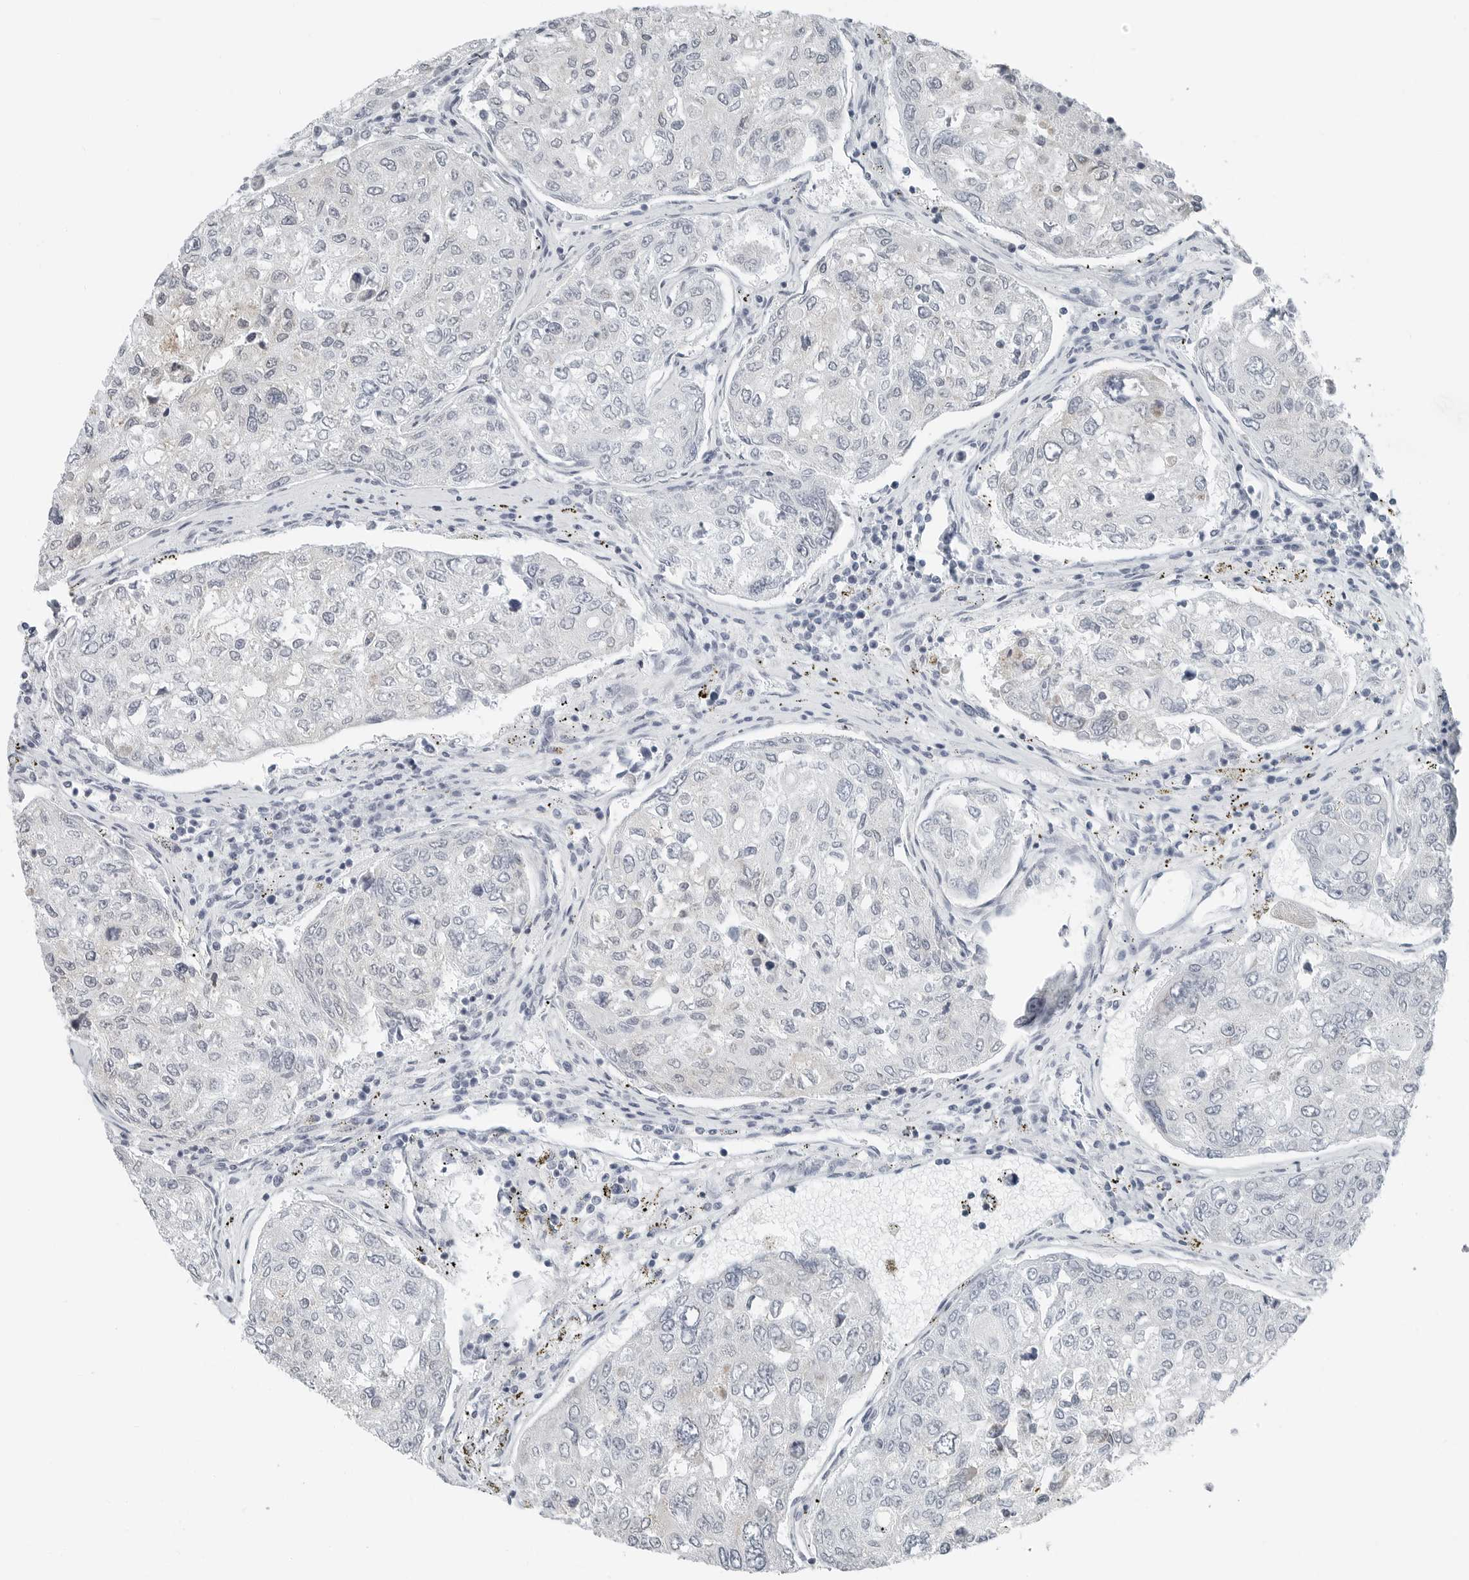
{"staining": {"intensity": "negative", "quantity": "none", "location": "none"}, "tissue": "urothelial cancer", "cell_type": "Tumor cells", "image_type": "cancer", "snomed": [{"axis": "morphology", "description": "Urothelial carcinoma, High grade"}, {"axis": "topography", "description": "Lymph node"}, {"axis": "topography", "description": "Urinary bladder"}], "caption": "This is a micrograph of IHC staining of urothelial cancer, which shows no staining in tumor cells. (DAB (3,3'-diaminobenzidine) immunohistochemistry (IHC) with hematoxylin counter stain).", "gene": "XIRP1", "patient": {"sex": "male", "age": 51}}